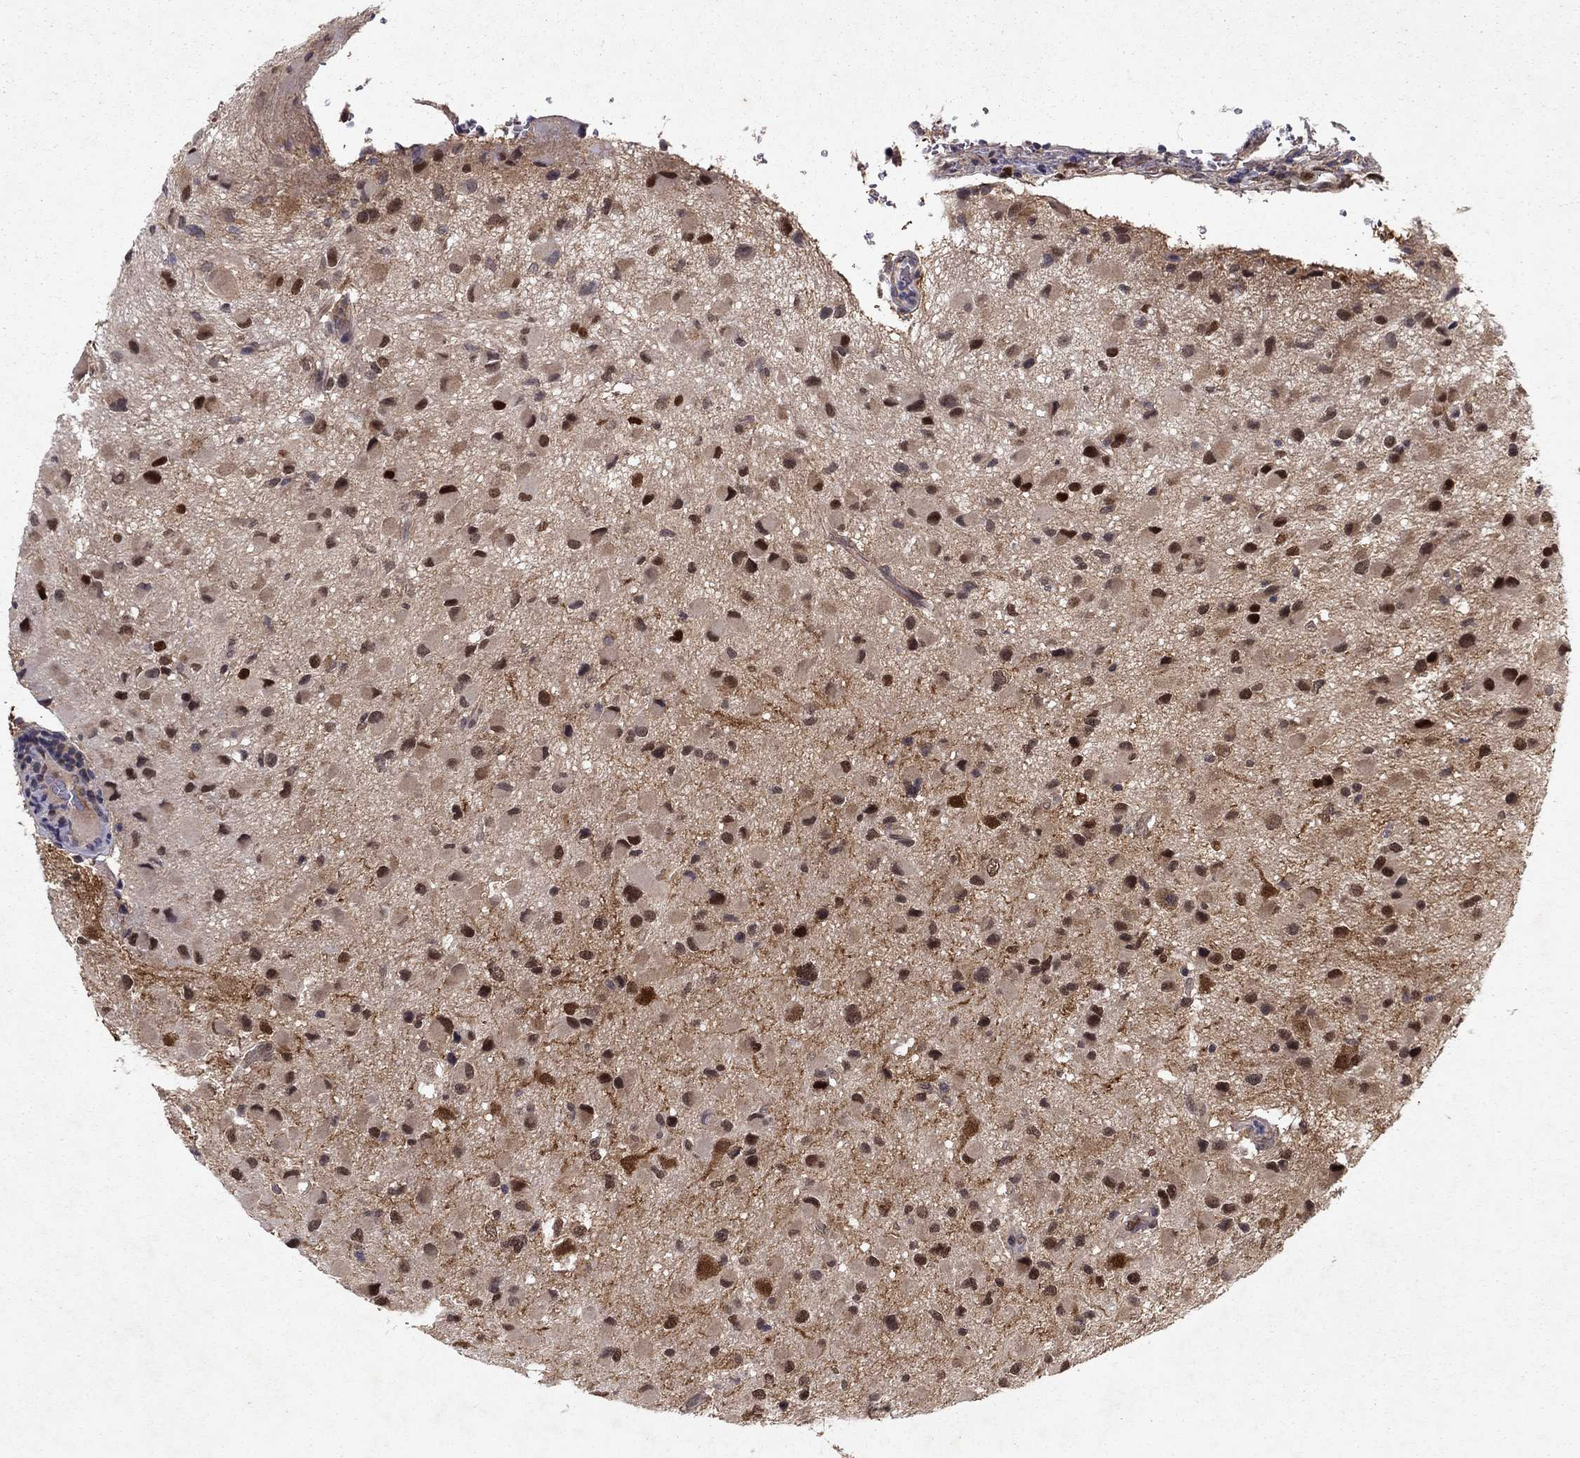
{"staining": {"intensity": "strong", "quantity": "25%-75%", "location": "nuclear"}, "tissue": "glioma", "cell_type": "Tumor cells", "image_type": "cancer", "snomed": [{"axis": "morphology", "description": "Glioma, malignant, Low grade"}, {"axis": "topography", "description": "Brain"}], "caption": "Immunohistochemical staining of human glioma shows high levels of strong nuclear positivity in about 25%-75% of tumor cells.", "gene": "CRTC1", "patient": {"sex": "female", "age": 32}}